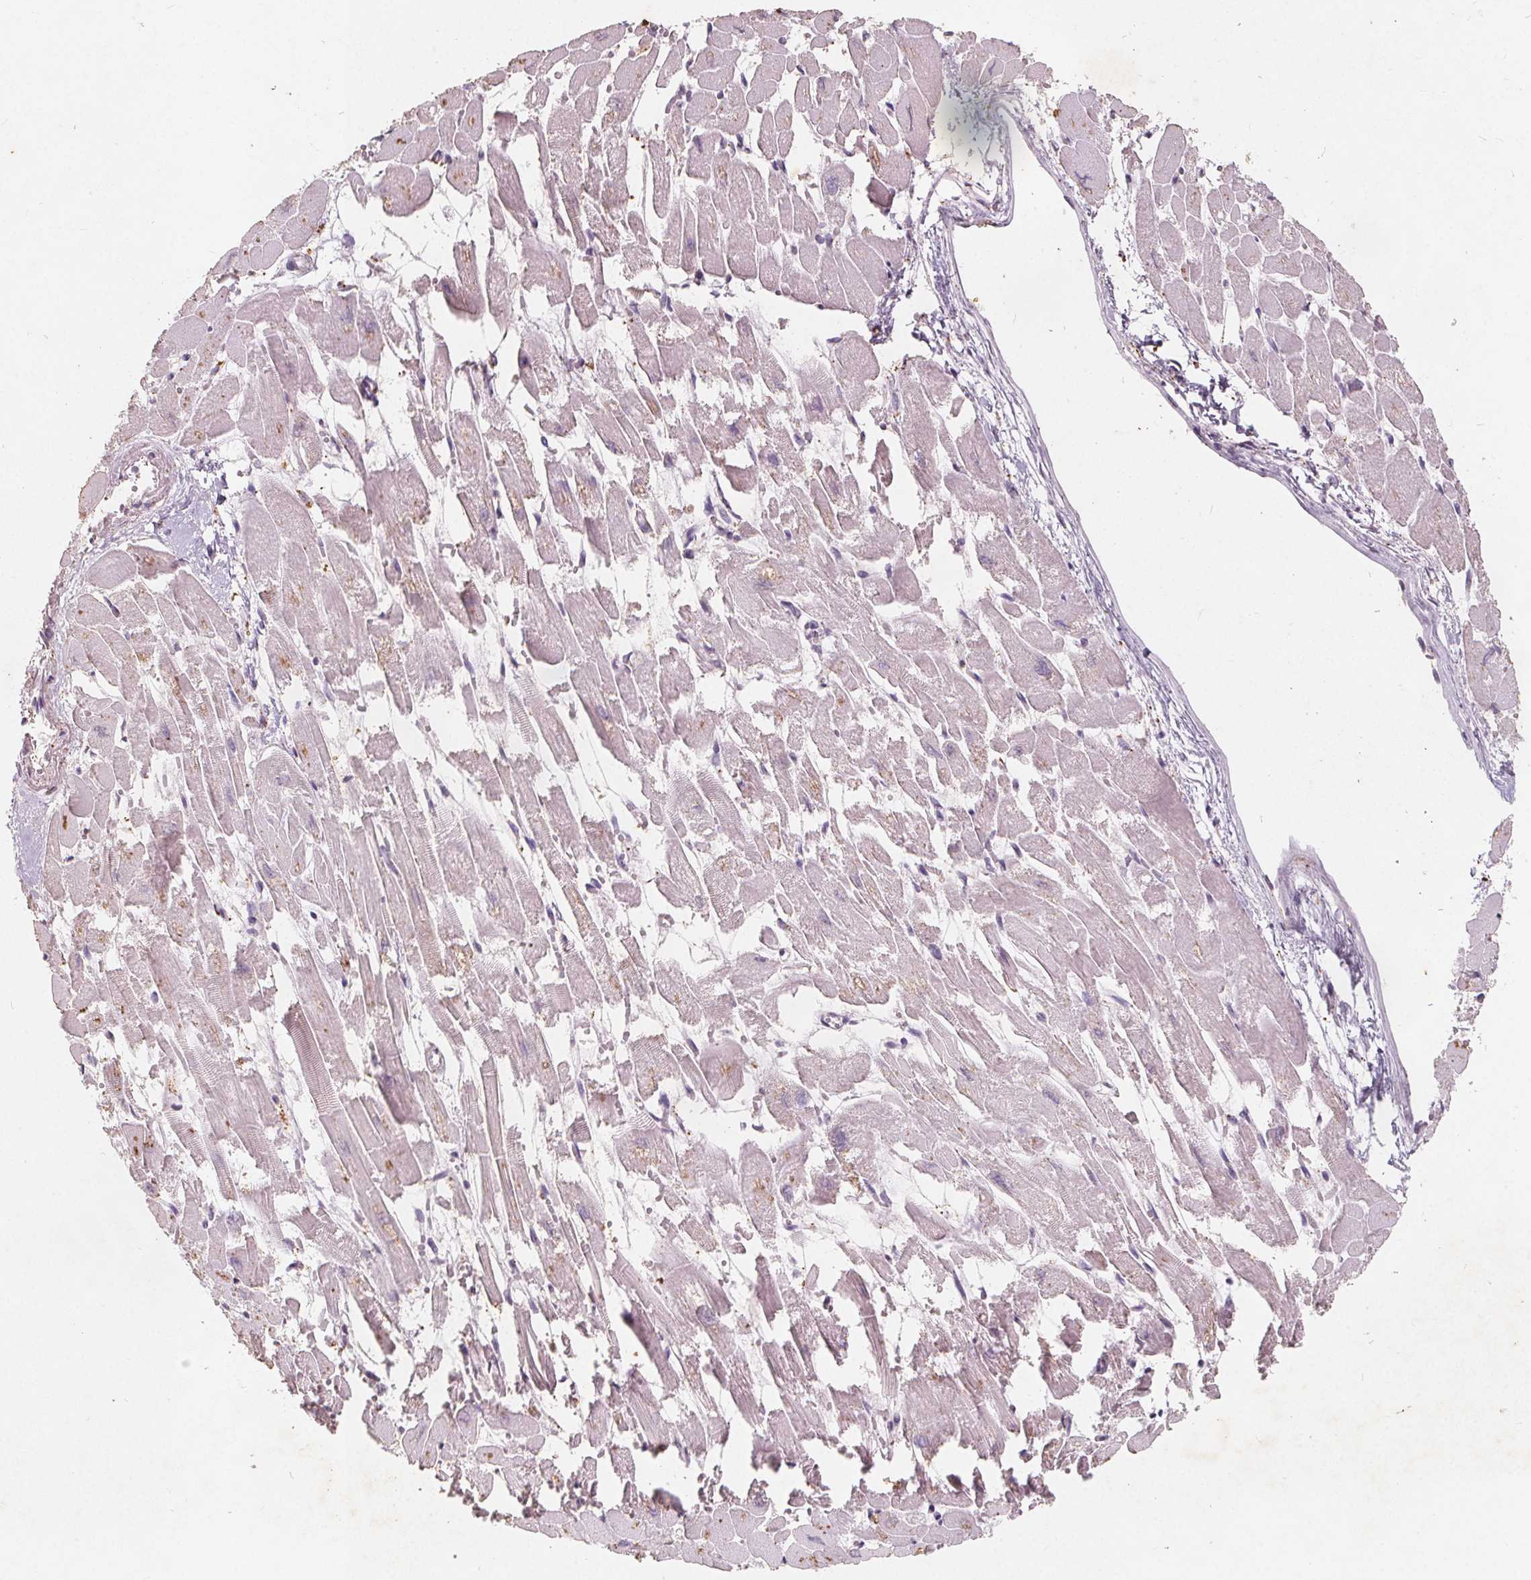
{"staining": {"intensity": "negative", "quantity": "none", "location": "none"}, "tissue": "heart muscle", "cell_type": "Cardiomyocytes", "image_type": "normal", "snomed": [{"axis": "morphology", "description": "Normal tissue, NOS"}, {"axis": "topography", "description": "Heart"}], "caption": "DAB immunohistochemical staining of benign human heart muscle exhibits no significant expression in cardiomyocytes. (Brightfield microscopy of DAB immunohistochemistry at high magnification).", "gene": "C19orf84", "patient": {"sex": "female", "age": 52}}